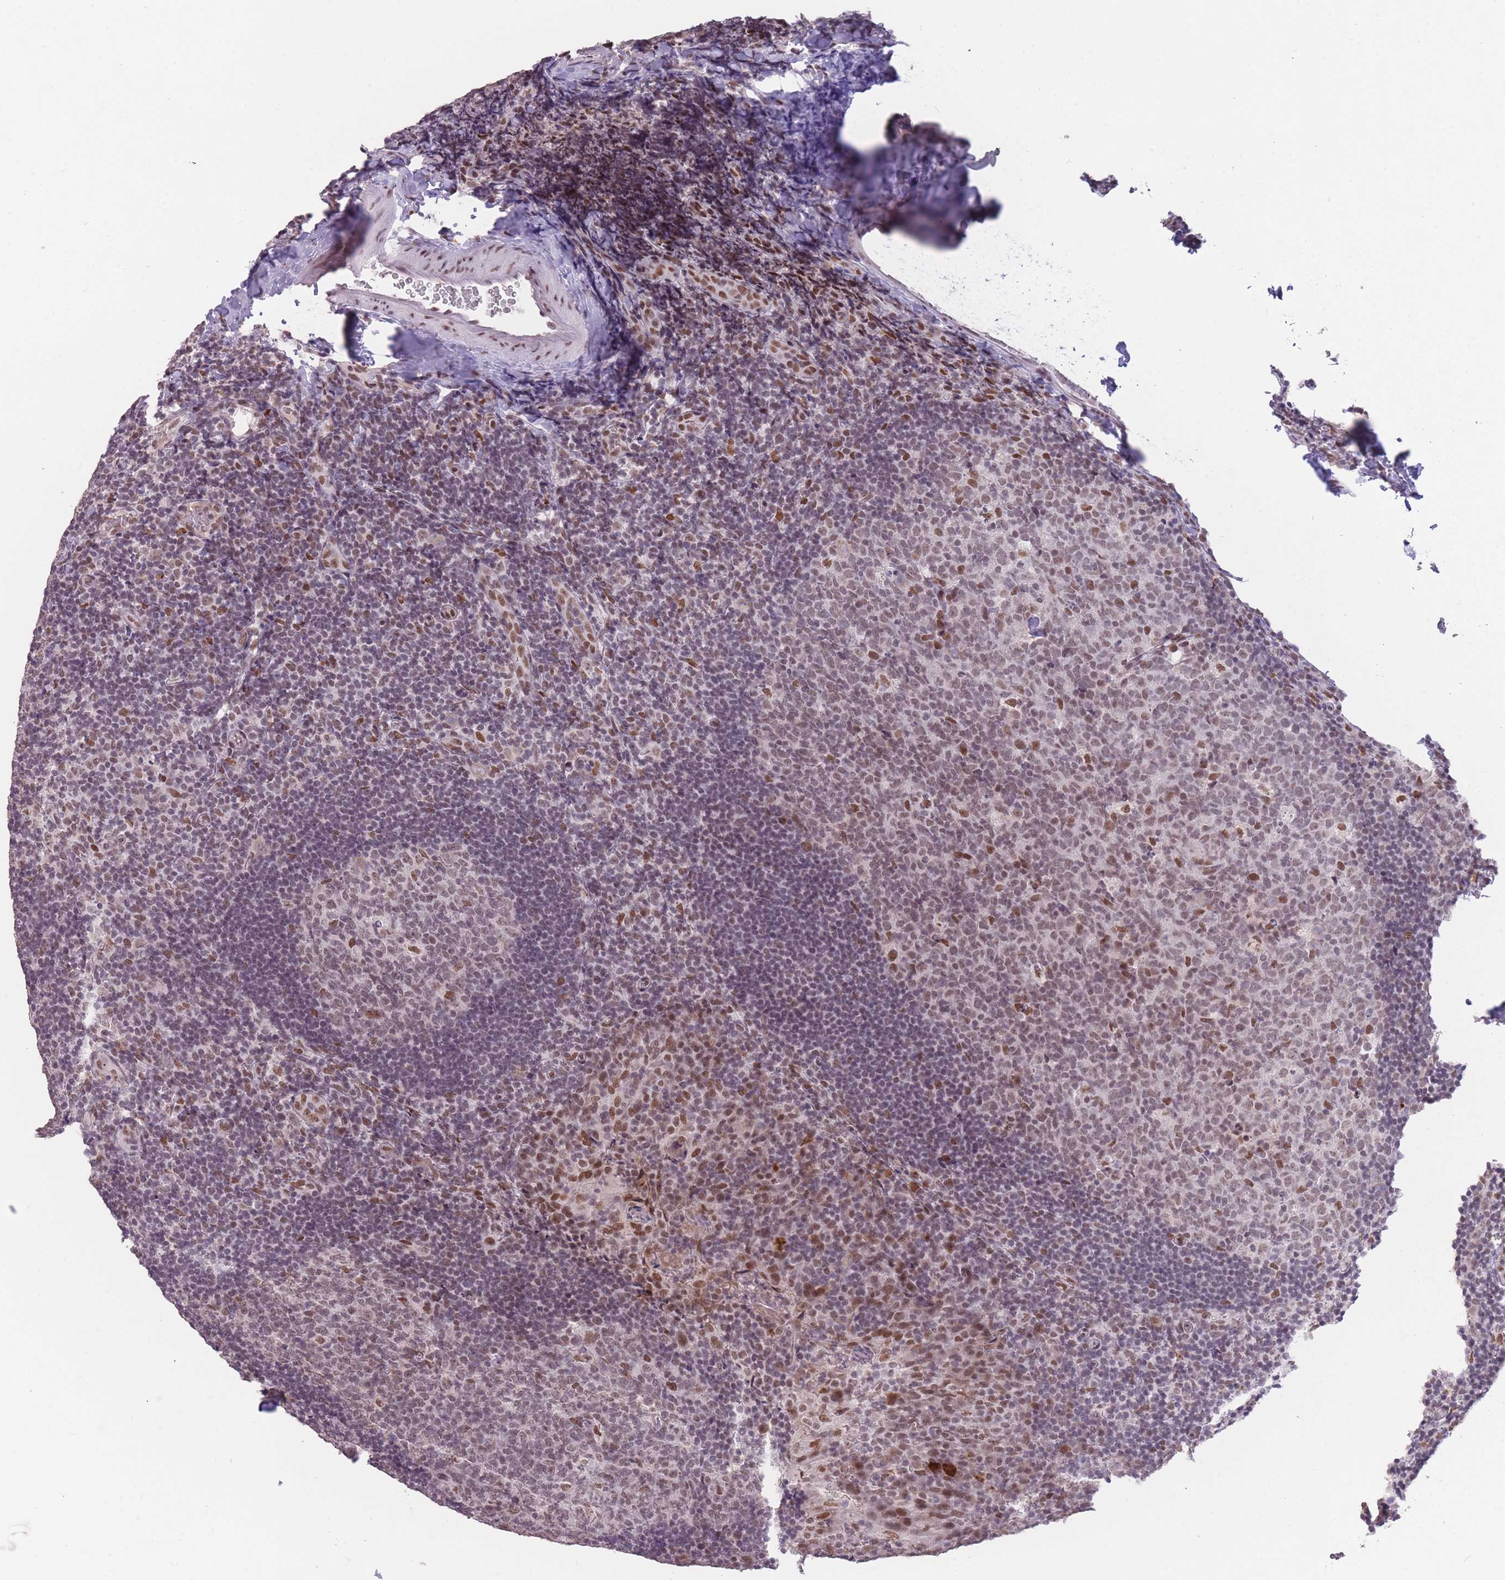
{"staining": {"intensity": "weak", "quantity": "25%-75%", "location": "nuclear"}, "tissue": "tonsil", "cell_type": "Germinal center cells", "image_type": "normal", "snomed": [{"axis": "morphology", "description": "Normal tissue, NOS"}, {"axis": "topography", "description": "Tonsil"}], "caption": "Tonsil stained with IHC reveals weak nuclear expression in about 25%-75% of germinal center cells.", "gene": "HNRNPUL1", "patient": {"sex": "male", "age": 17}}